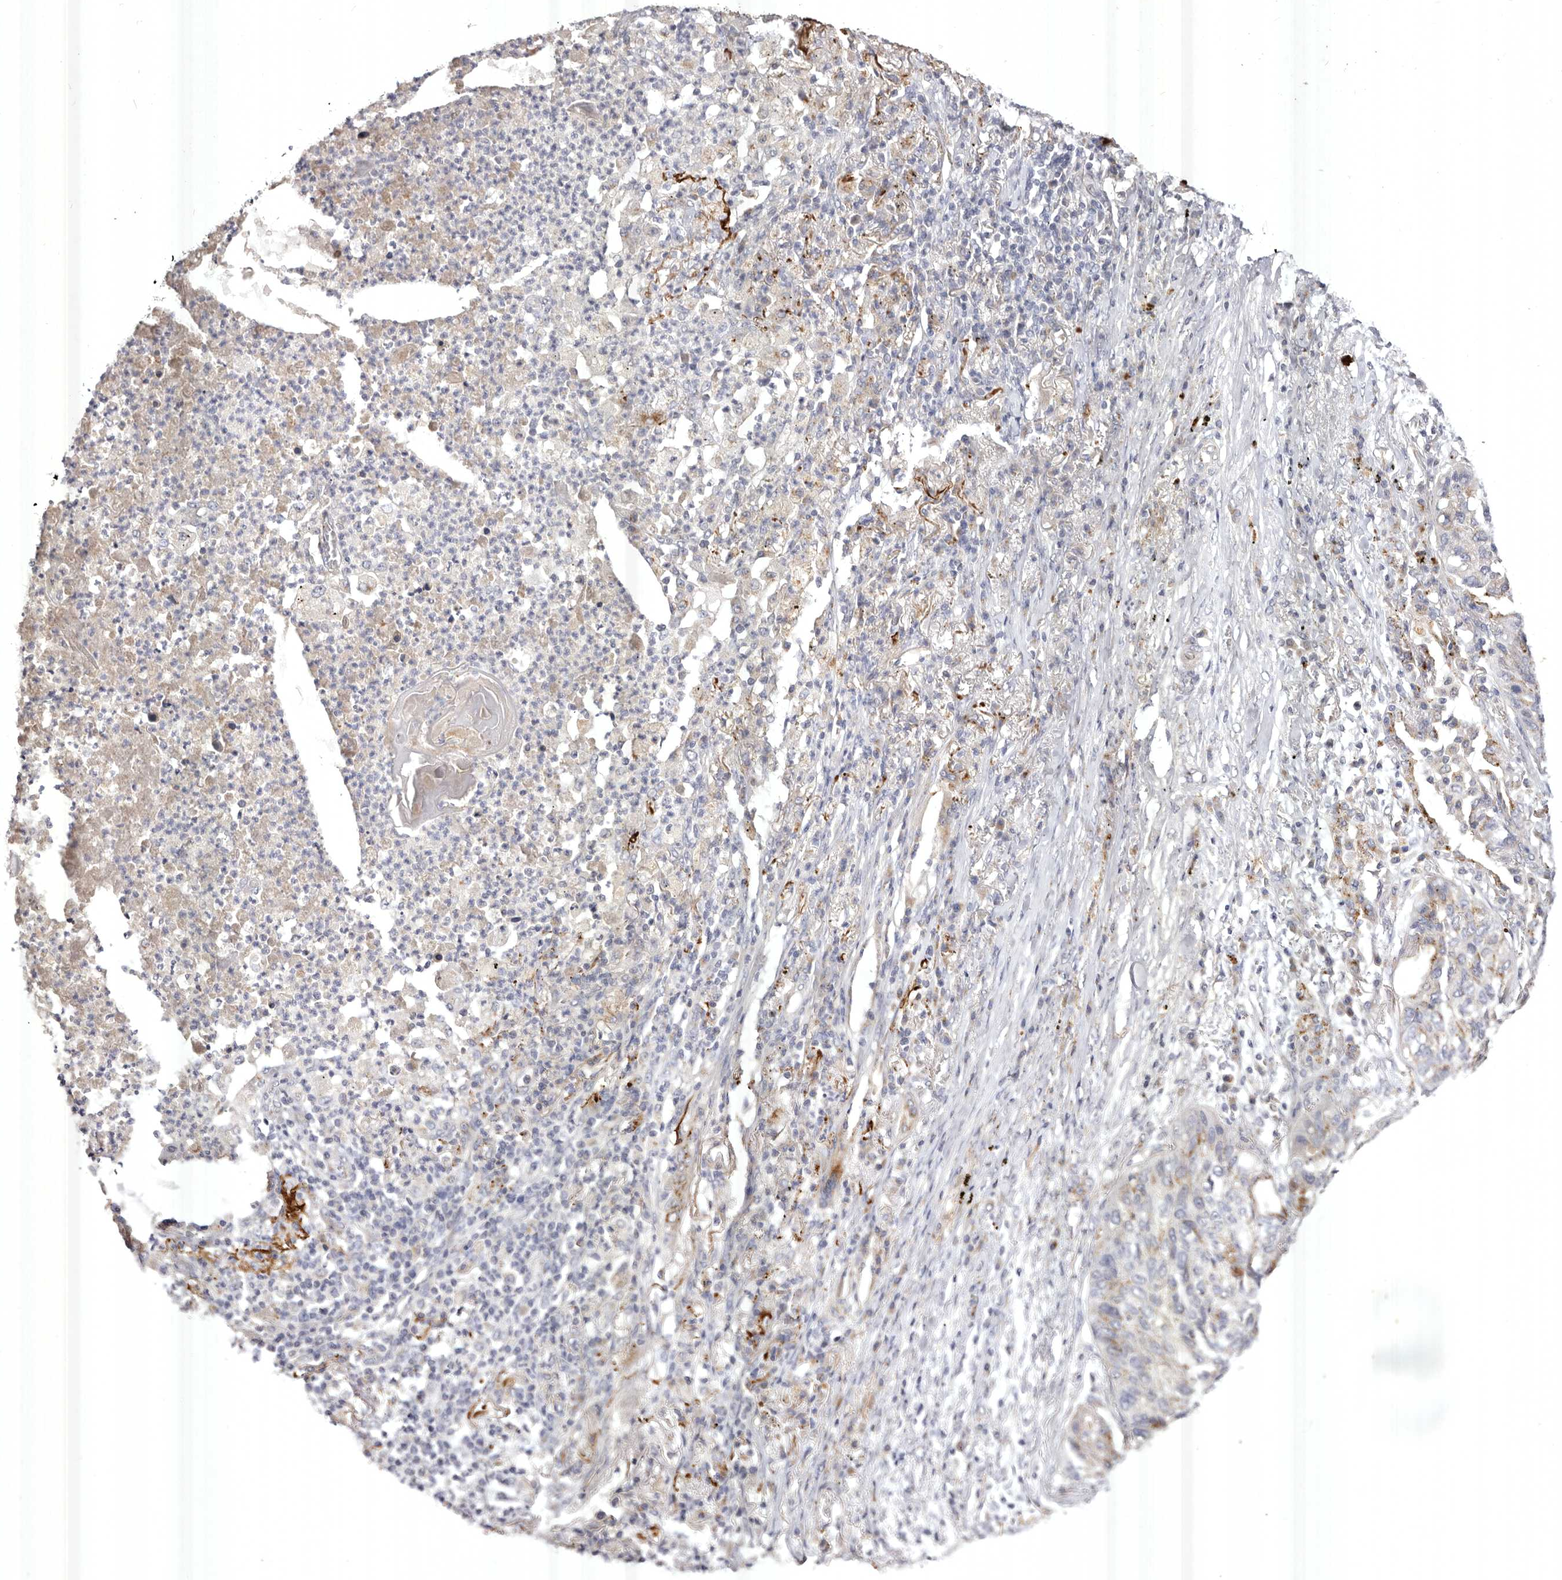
{"staining": {"intensity": "moderate", "quantity": "<25%", "location": "cytoplasmic/membranous"}, "tissue": "lung cancer", "cell_type": "Tumor cells", "image_type": "cancer", "snomed": [{"axis": "morphology", "description": "Squamous cell carcinoma, NOS"}, {"axis": "topography", "description": "Lung"}], "caption": "Protein staining of lung cancer (squamous cell carcinoma) tissue reveals moderate cytoplasmic/membranous expression in approximately <25% of tumor cells.", "gene": "USP24", "patient": {"sex": "female", "age": 63}}